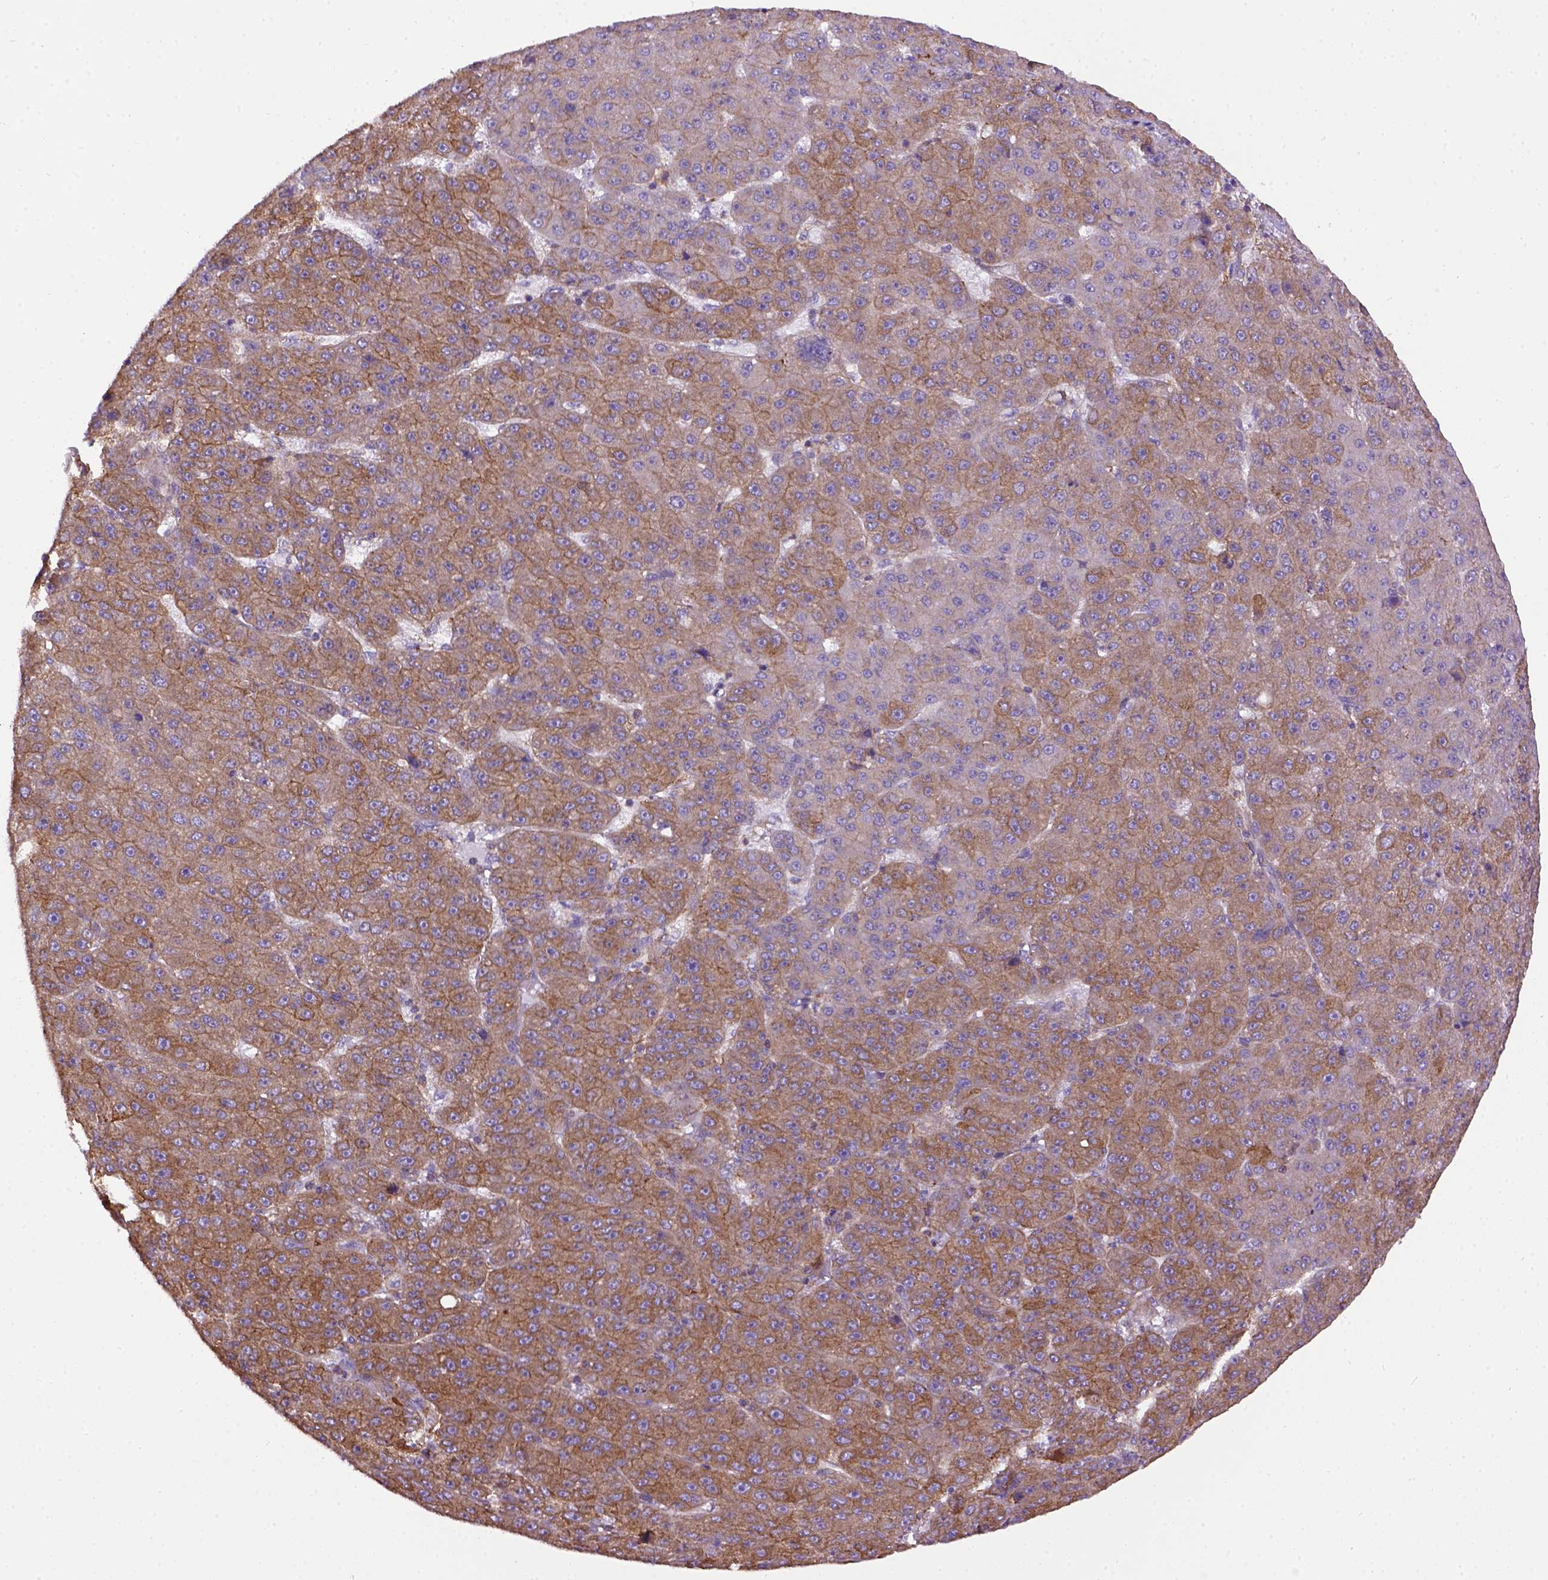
{"staining": {"intensity": "moderate", "quantity": ">75%", "location": "cytoplasmic/membranous"}, "tissue": "liver cancer", "cell_type": "Tumor cells", "image_type": "cancer", "snomed": [{"axis": "morphology", "description": "Carcinoma, Hepatocellular, NOS"}, {"axis": "topography", "description": "Liver"}], "caption": "A micrograph of human hepatocellular carcinoma (liver) stained for a protein displays moderate cytoplasmic/membranous brown staining in tumor cells.", "gene": "MVP", "patient": {"sex": "male", "age": 67}}